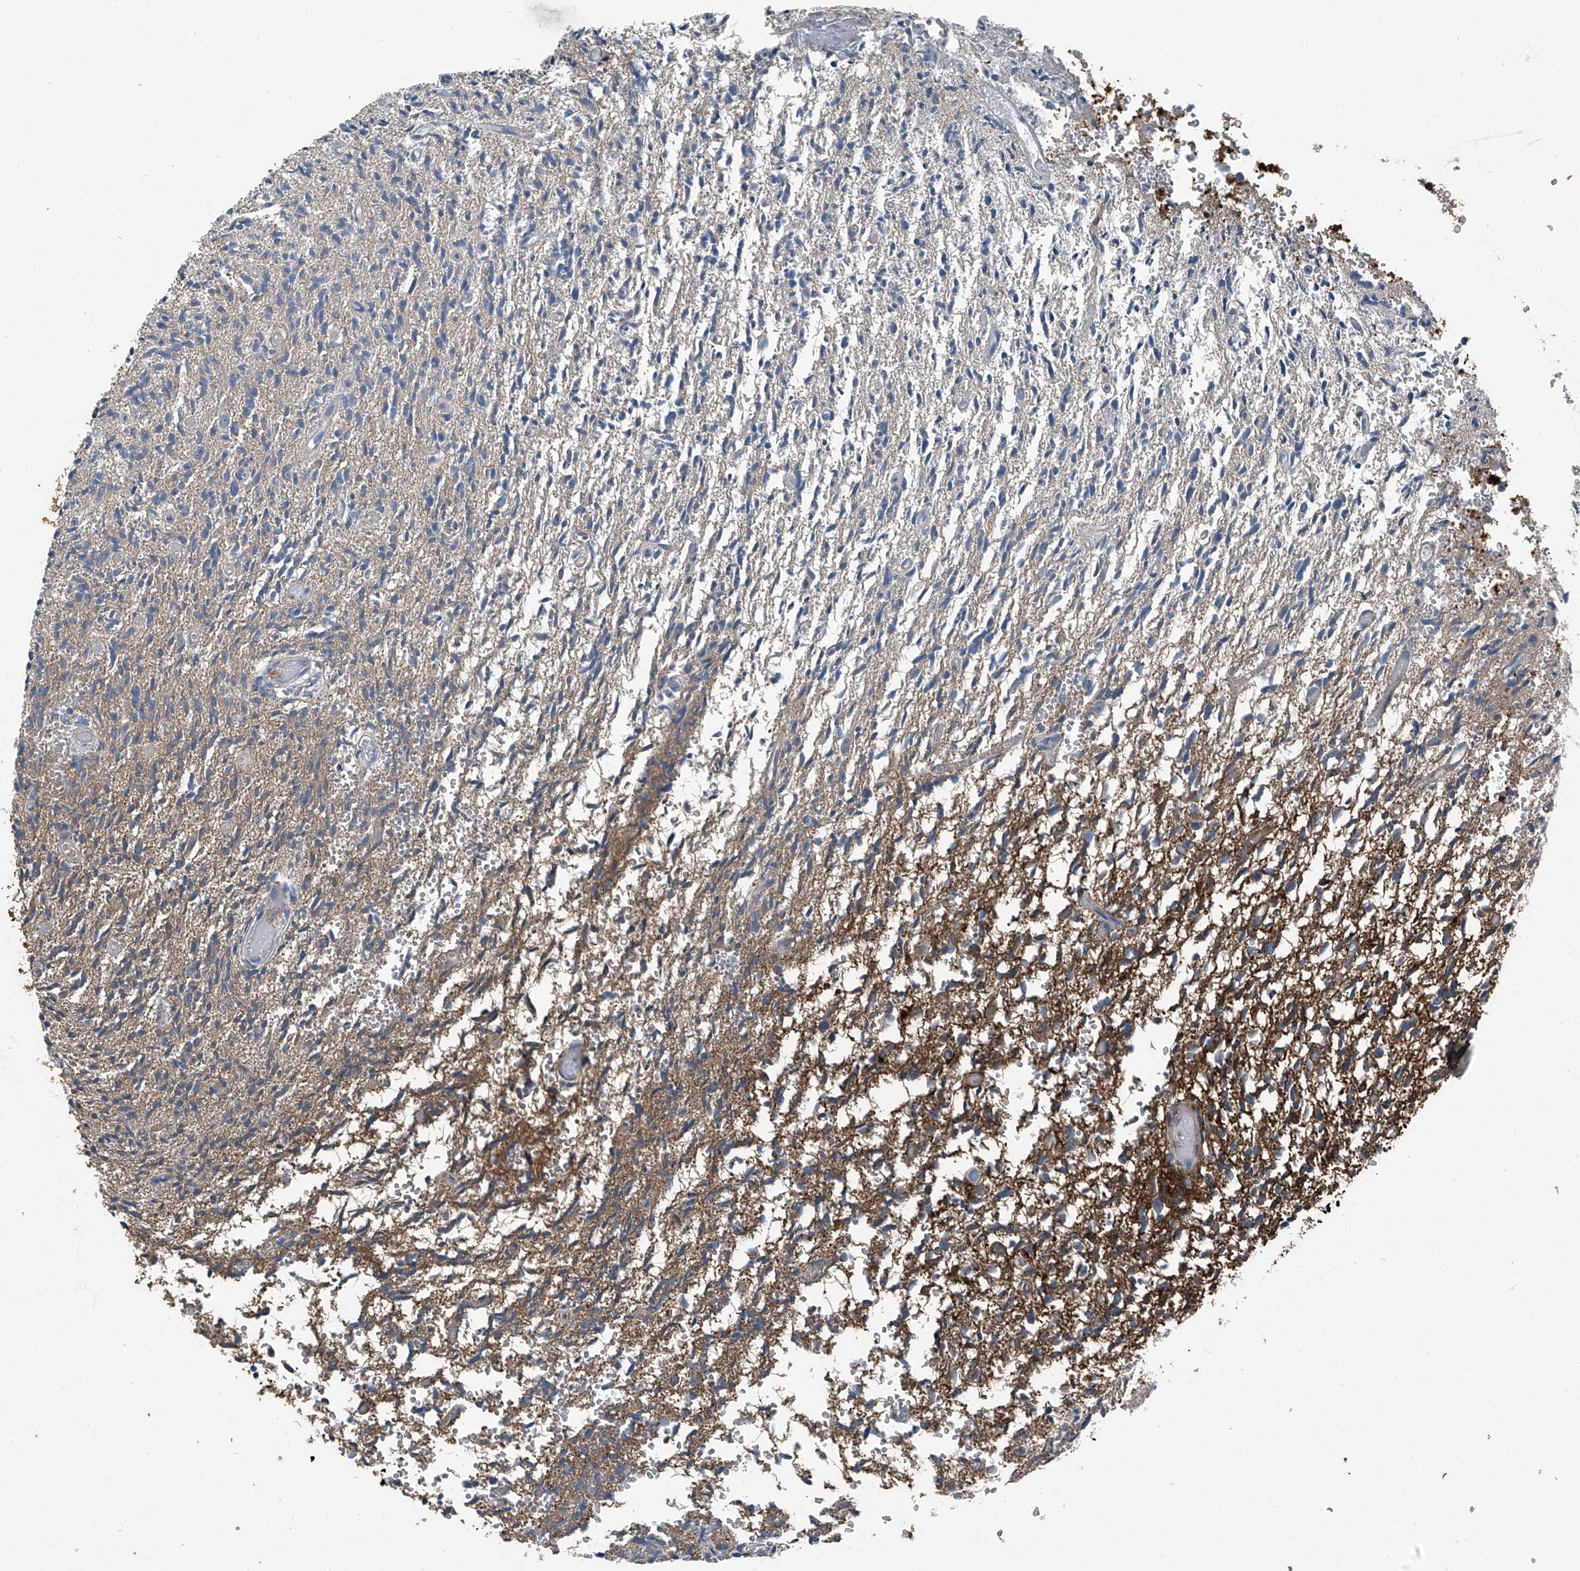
{"staining": {"intensity": "moderate", "quantity": "25%-75%", "location": "cytoplasmic/membranous"}, "tissue": "glioma", "cell_type": "Tumor cells", "image_type": "cancer", "snomed": [{"axis": "morphology", "description": "Glioma, malignant, High grade"}, {"axis": "topography", "description": "Brain"}], "caption": "The immunohistochemical stain highlights moderate cytoplasmic/membranous positivity in tumor cells of malignant glioma (high-grade) tissue. (IHC, brightfield microscopy, high magnification).", "gene": "SEPTIN7", "patient": {"sex": "female", "age": 57}}